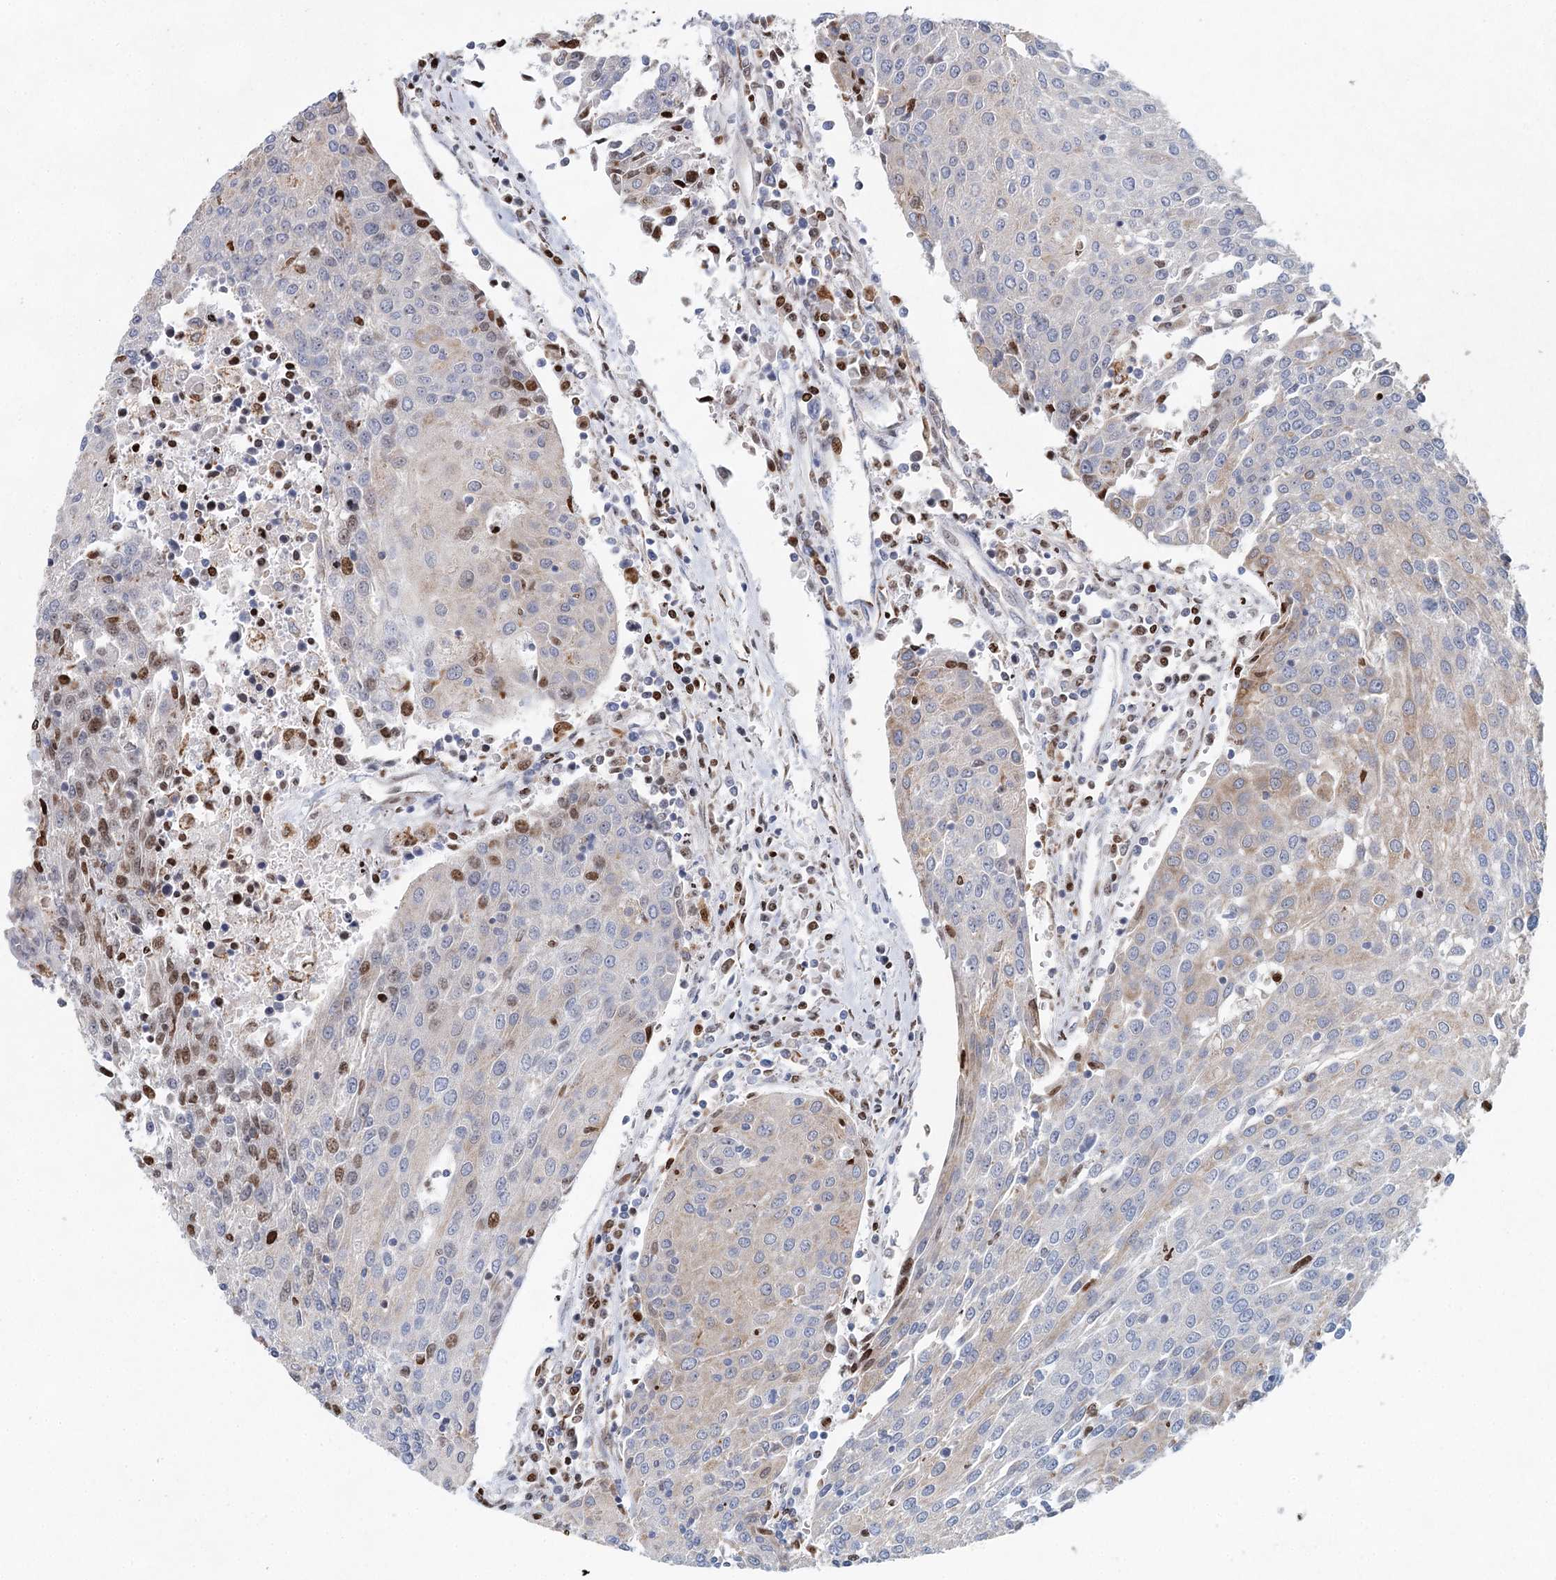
{"staining": {"intensity": "moderate", "quantity": "<25%", "location": "cytoplasmic/membranous,nuclear"}, "tissue": "urothelial cancer", "cell_type": "Tumor cells", "image_type": "cancer", "snomed": [{"axis": "morphology", "description": "Urothelial carcinoma, High grade"}, {"axis": "topography", "description": "Urinary bladder"}], "caption": "DAB (3,3'-diaminobenzidine) immunohistochemical staining of human urothelial carcinoma (high-grade) displays moderate cytoplasmic/membranous and nuclear protein staining in about <25% of tumor cells. (DAB IHC, brown staining for protein, blue staining for nuclei).", "gene": "XPO6", "patient": {"sex": "female", "age": 85}}